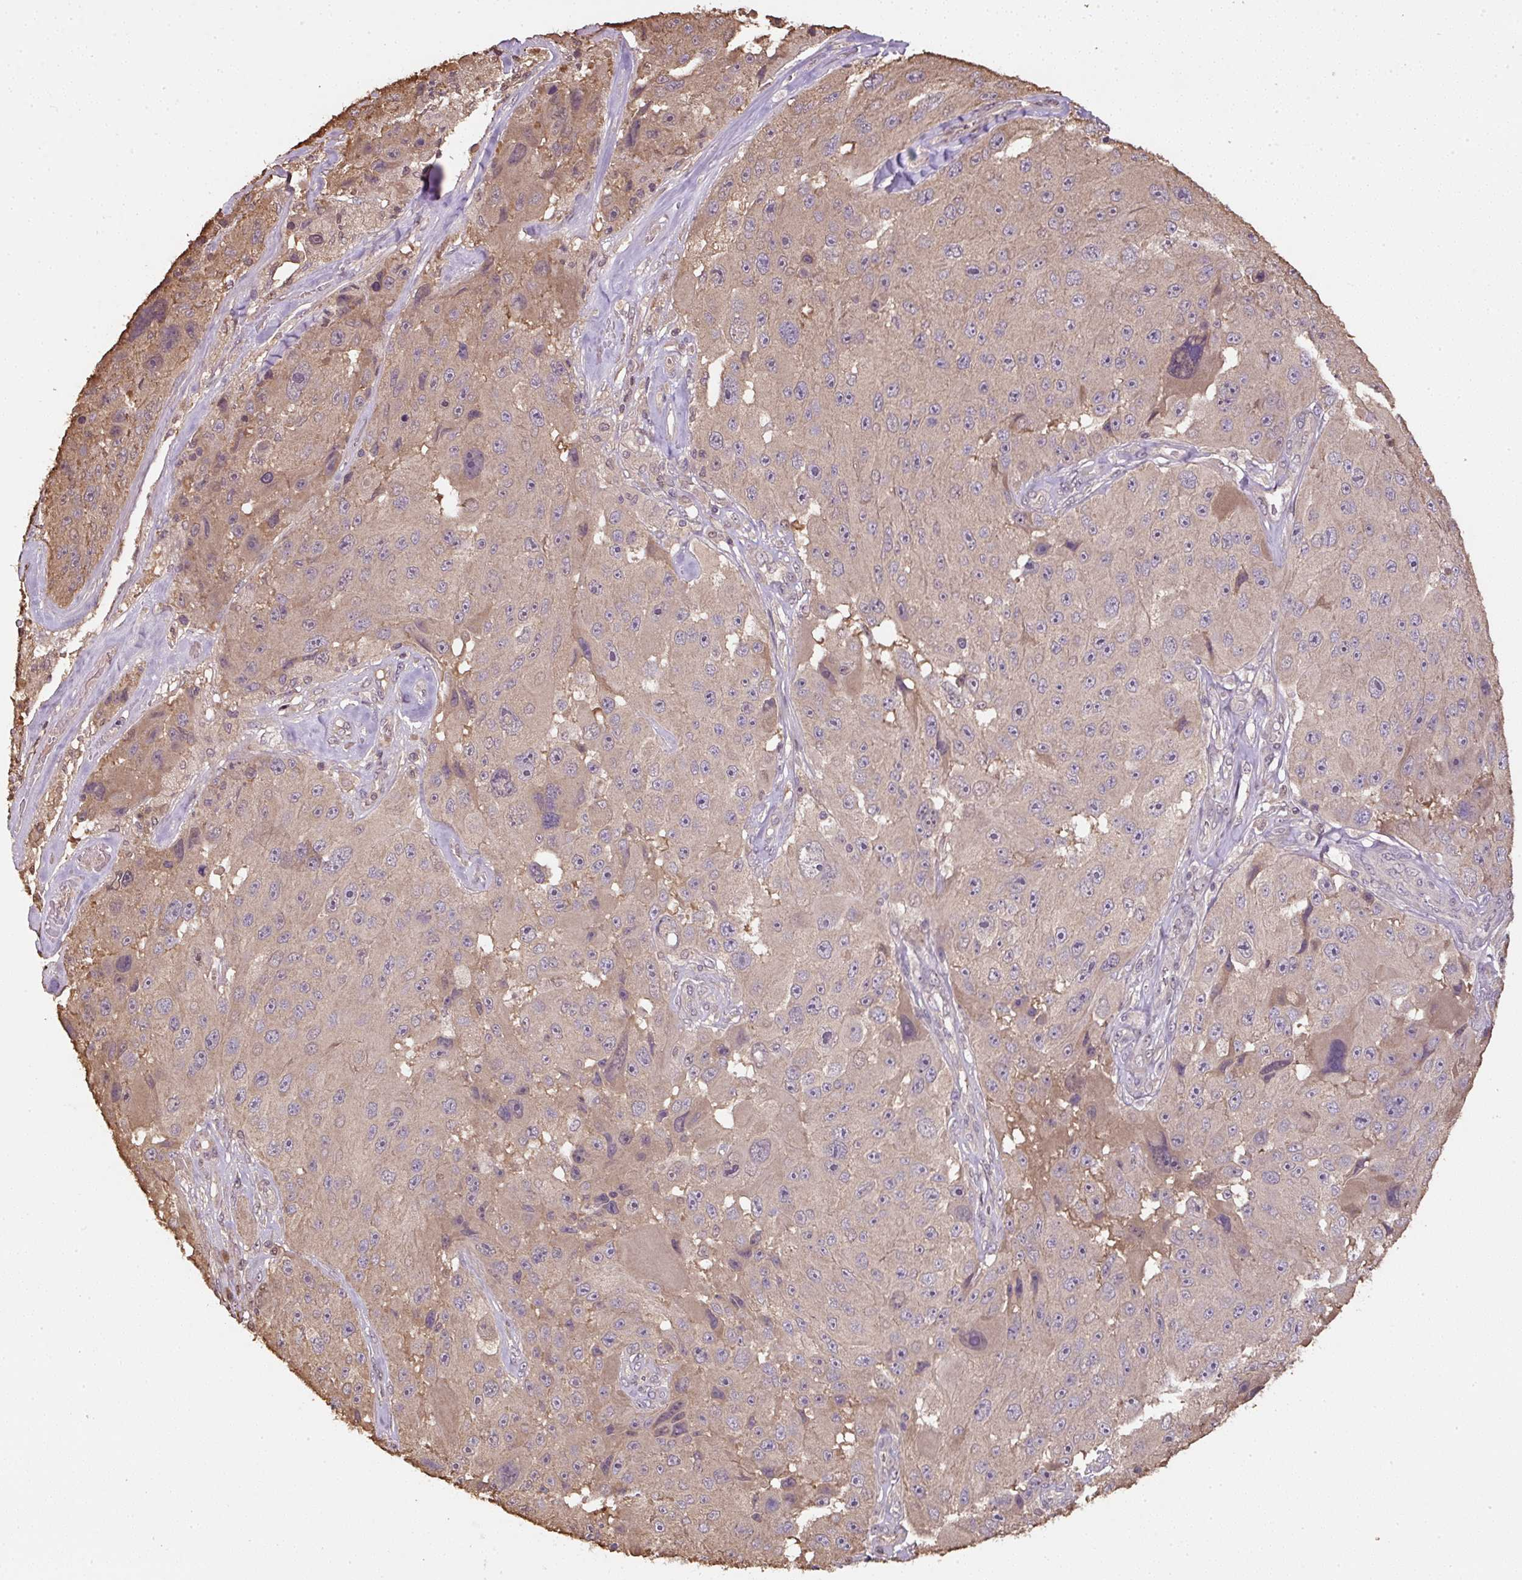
{"staining": {"intensity": "weak", "quantity": ">75%", "location": "cytoplasmic/membranous"}, "tissue": "melanoma", "cell_type": "Tumor cells", "image_type": "cancer", "snomed": [{"axis": "morphology", "description": "Malignant melanoma, Metastatic site"}, {"axis": "topography", "description": "Lymph node"}], "caption": "The immunohistochemical stain shows weak cytoplasmic/membranous expression in tumor cells of melanoma tissue. (DAB (3,3'-diaminobenzidine) IHC with brightfield microscopy, high magnification).", "gene": "TMEM170B", "patient": {"sex": "male", "age": 62}}